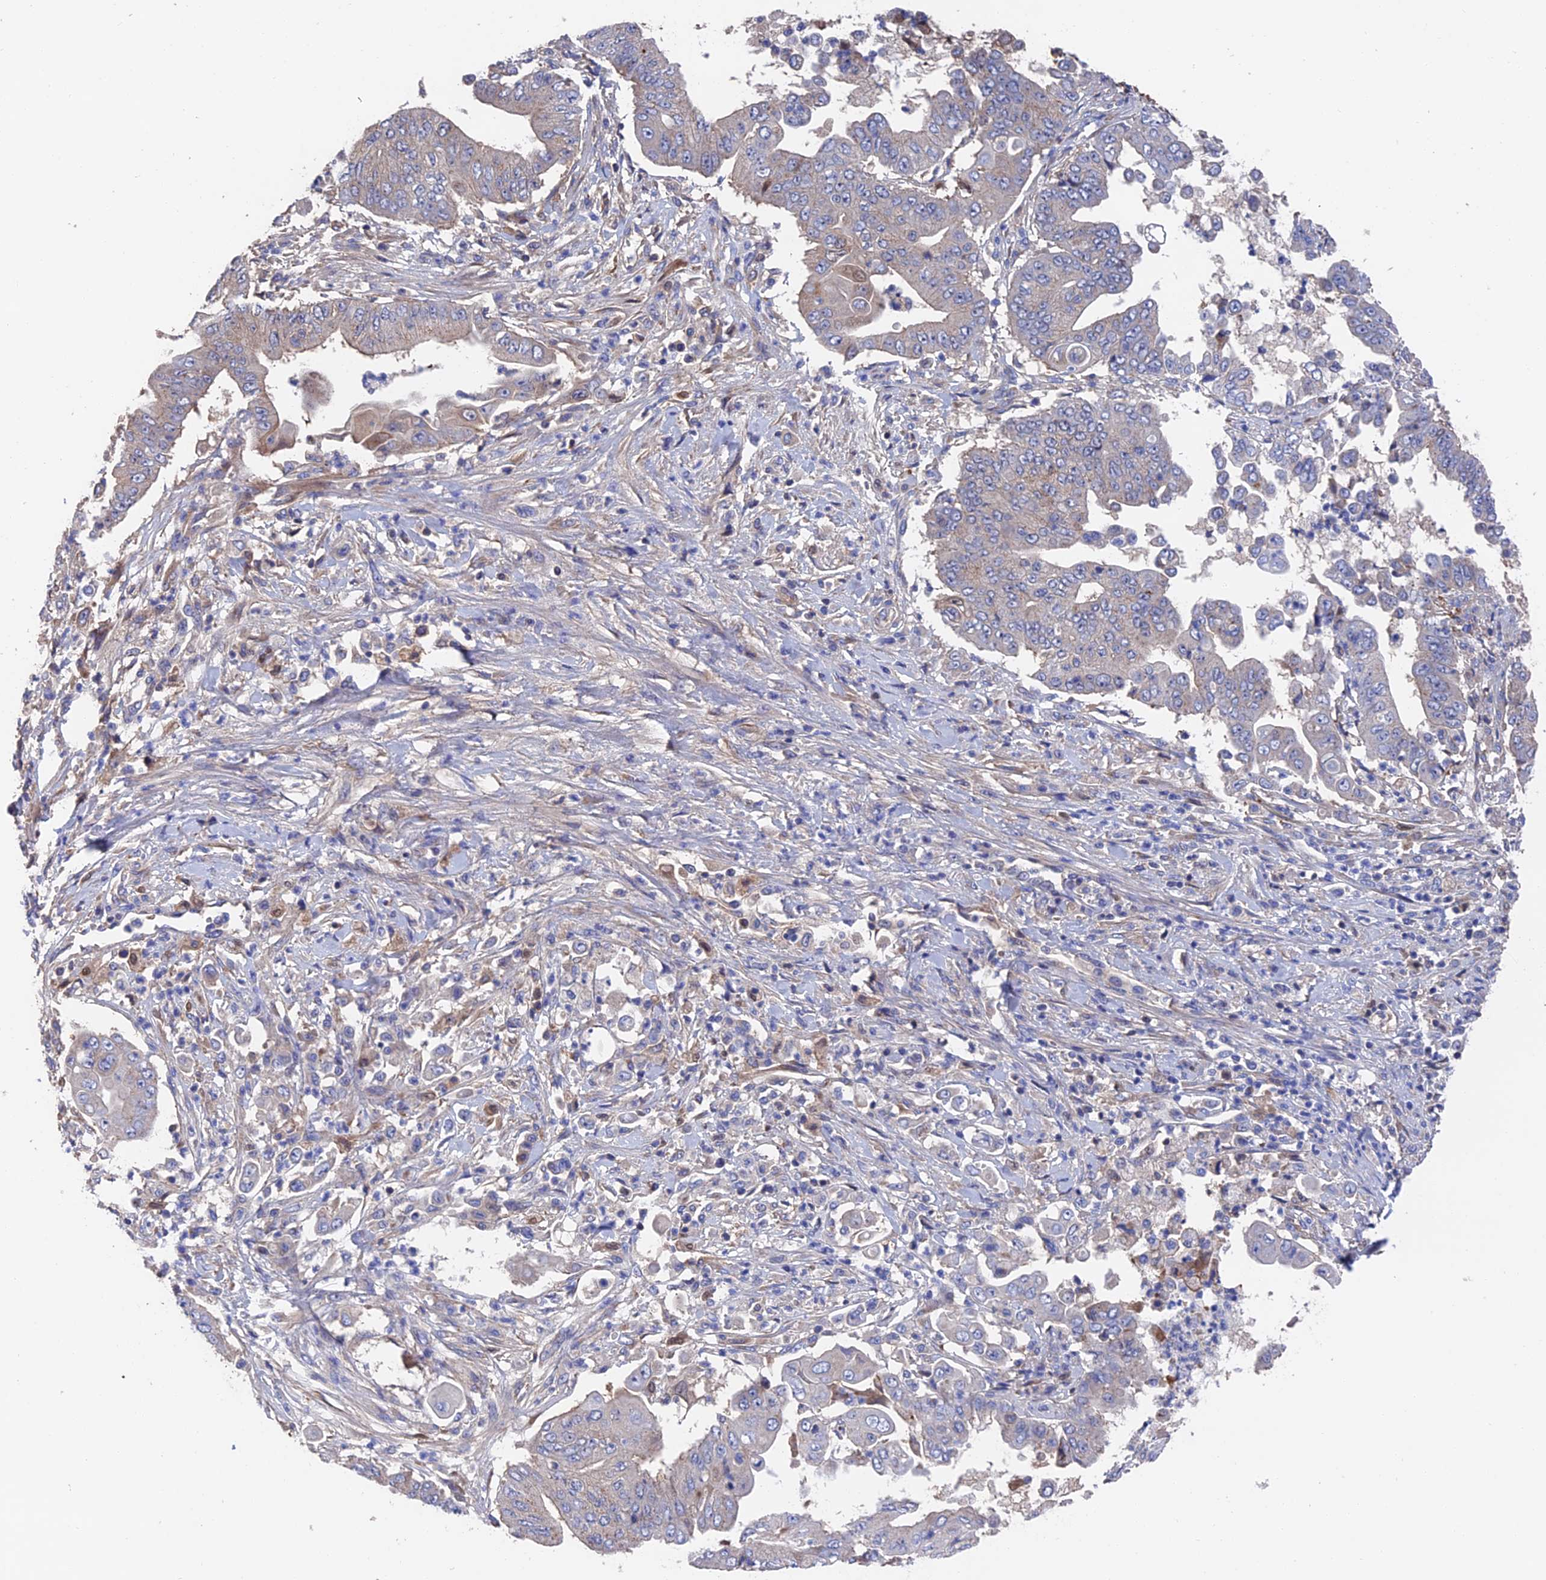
{"staining": {"intensity": "moderate", "quantity": "25%-75%", "location": "cytoplasmic/membranous,nuclear"}, "tissue": "pancreatic cancer", "cell_type": "Tumor cells", "image_type": "cancer", "snomed": [{"axis": "morphology", "description": "Adenocarcinoma, NOS"}, {"axis": "topography", "description": "Pancreas"}], "caption": "Moderate cytoplasmic/membranous and nuclear protein staining is seen in approximately 25%-75% of tumor cells in pancreatic cancer (adenocarcinoma).", "gene": "HPF1", "patient": {"sex": "female", "age": 77}}